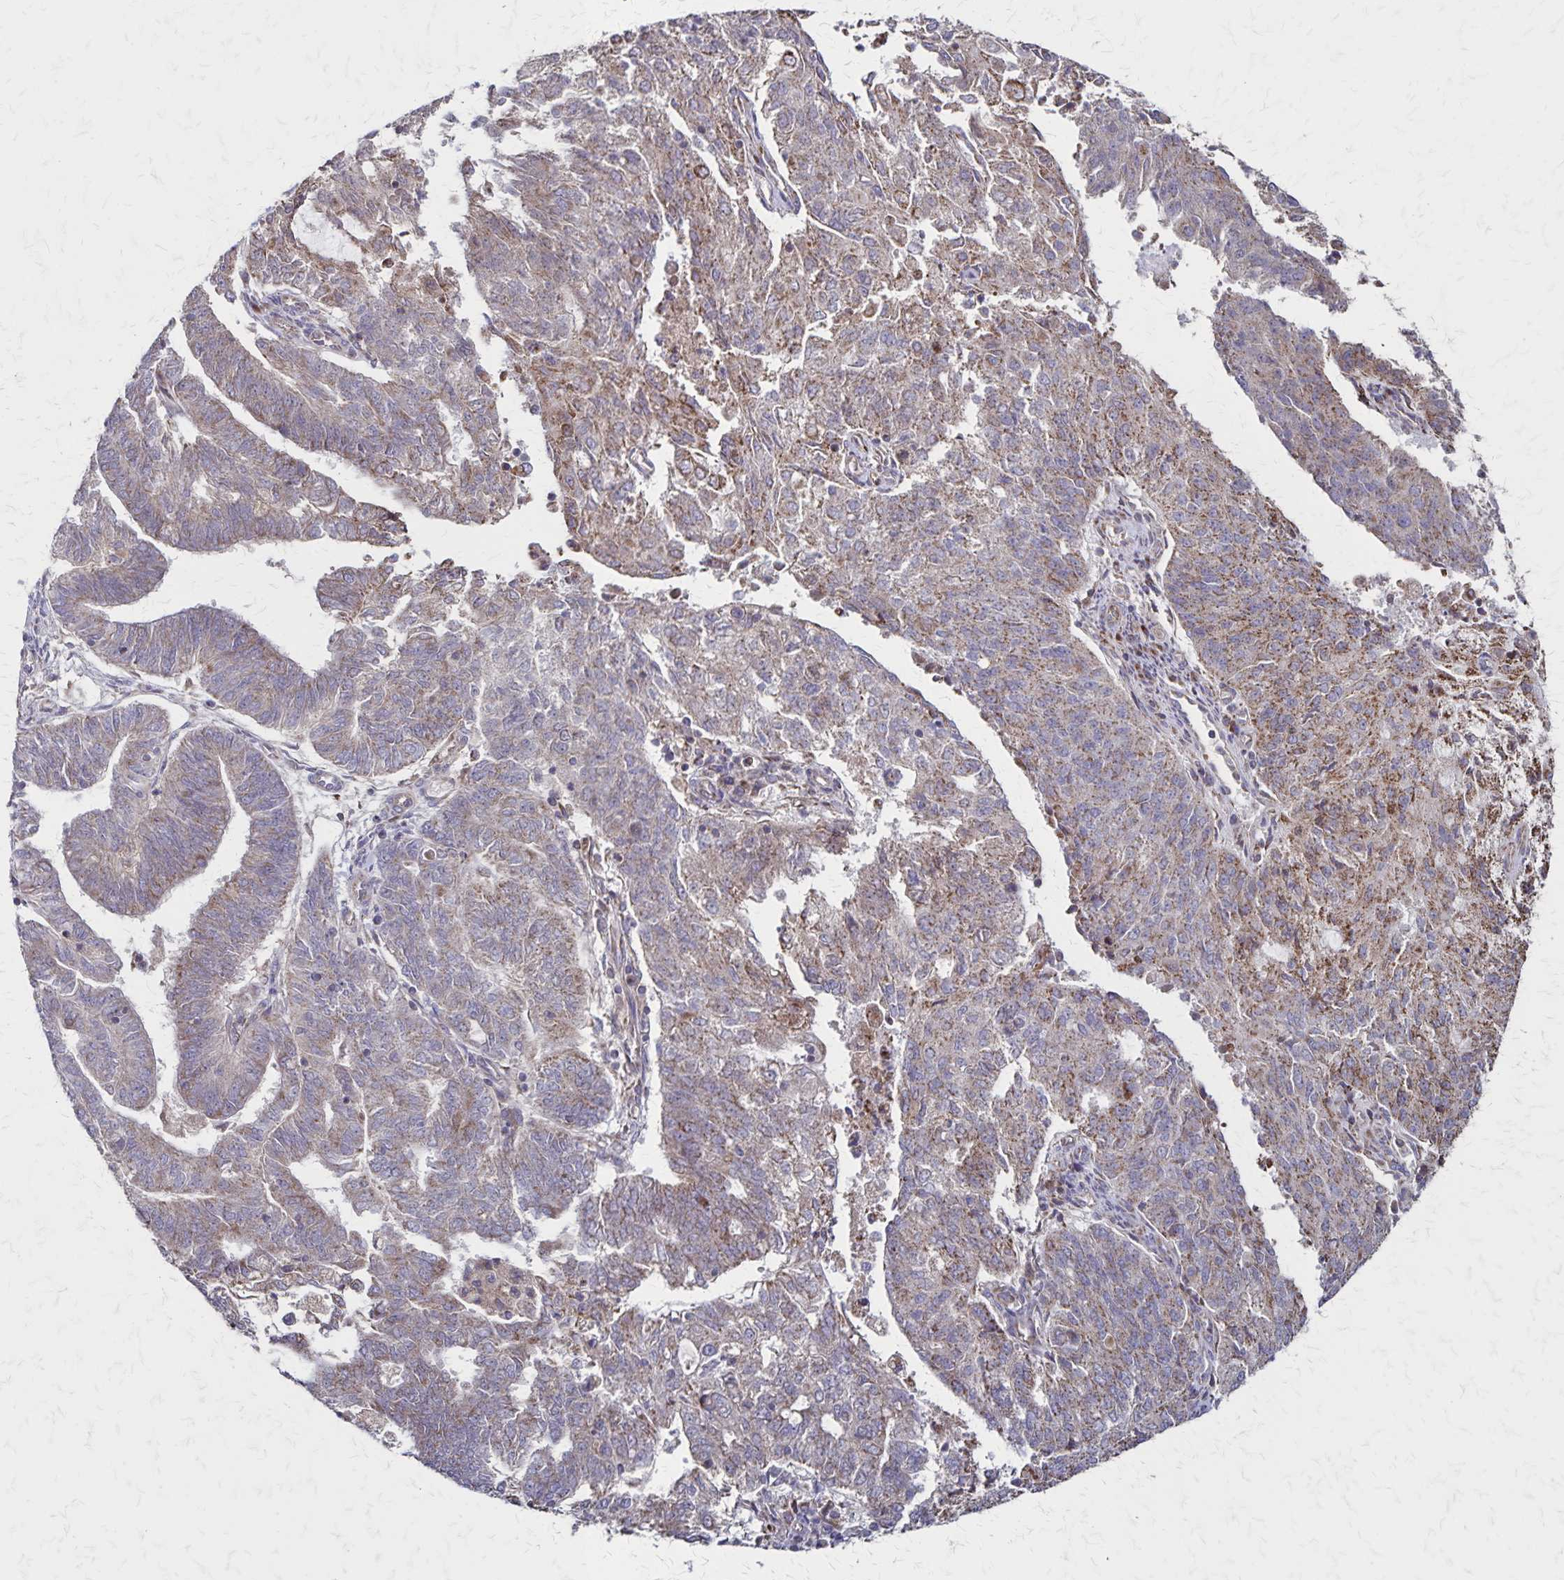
{"staining": {"intensity": "weak", "quantity": "25%-75%", "location": "cytoplasmic/membranous"}, "tissue": "endometrial cancer", "cell_type": "Tumor cells", "image_type": "cancer", "snomed": [{"axis": "morphology", "description": "Adenocarcinoma, NOS"}, {"axis": "topography", "description": "Endometrium"}], "caption": "Tumor cells show low levels of weak cytoplasmic/membranous expression in approximately 25%-75% of cells in human endometrial cancer (adenocarcinoma). (DAB (3,3'-diaminobenzidine) = brown stain, brightfield microscopy at high magnification).", "gene": "NFS1", "patient": {"sex": "female", "age": 82}}